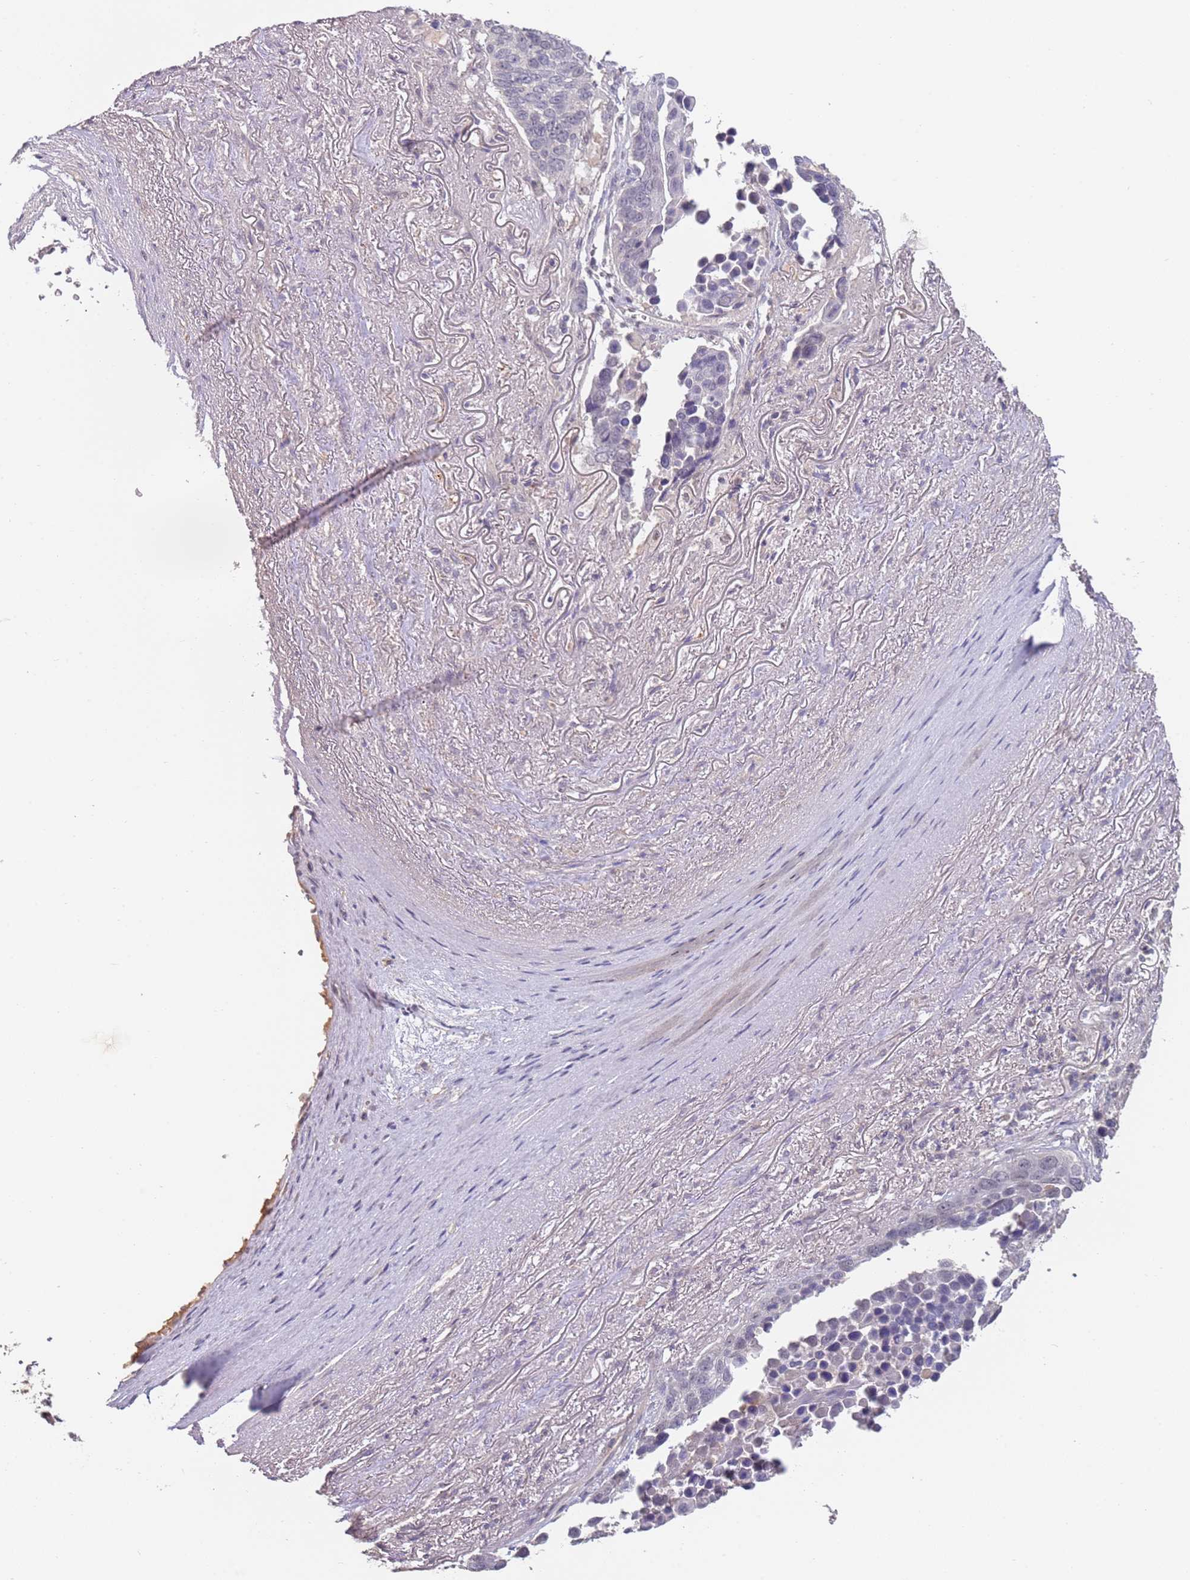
{"staining": {"intensity": "negative", "quantity": "none", "location": "none"}, "tissue": "lung cancer", "cell_type": "Tumor cells", "image_type": "cancer", "snomed": [{"axis": "morphology", "description": "Normal tissue, NOS"}, {"axis": "morphology", "description": "Squamous cell carcinoma, NOS"}, {"axis": "topography", "description": "Lymph node"}, {"axis": "topography", "description": "Lung"}], "caption": "DAB (3,3'-diaminobenzidine) immunohistochemical staining of human lung cancer (squamous cell carcinoma) exhibits no significant expression in tumor cells.", "gene": "WDR93", "patient": {"sex": "male", "age": 66}}